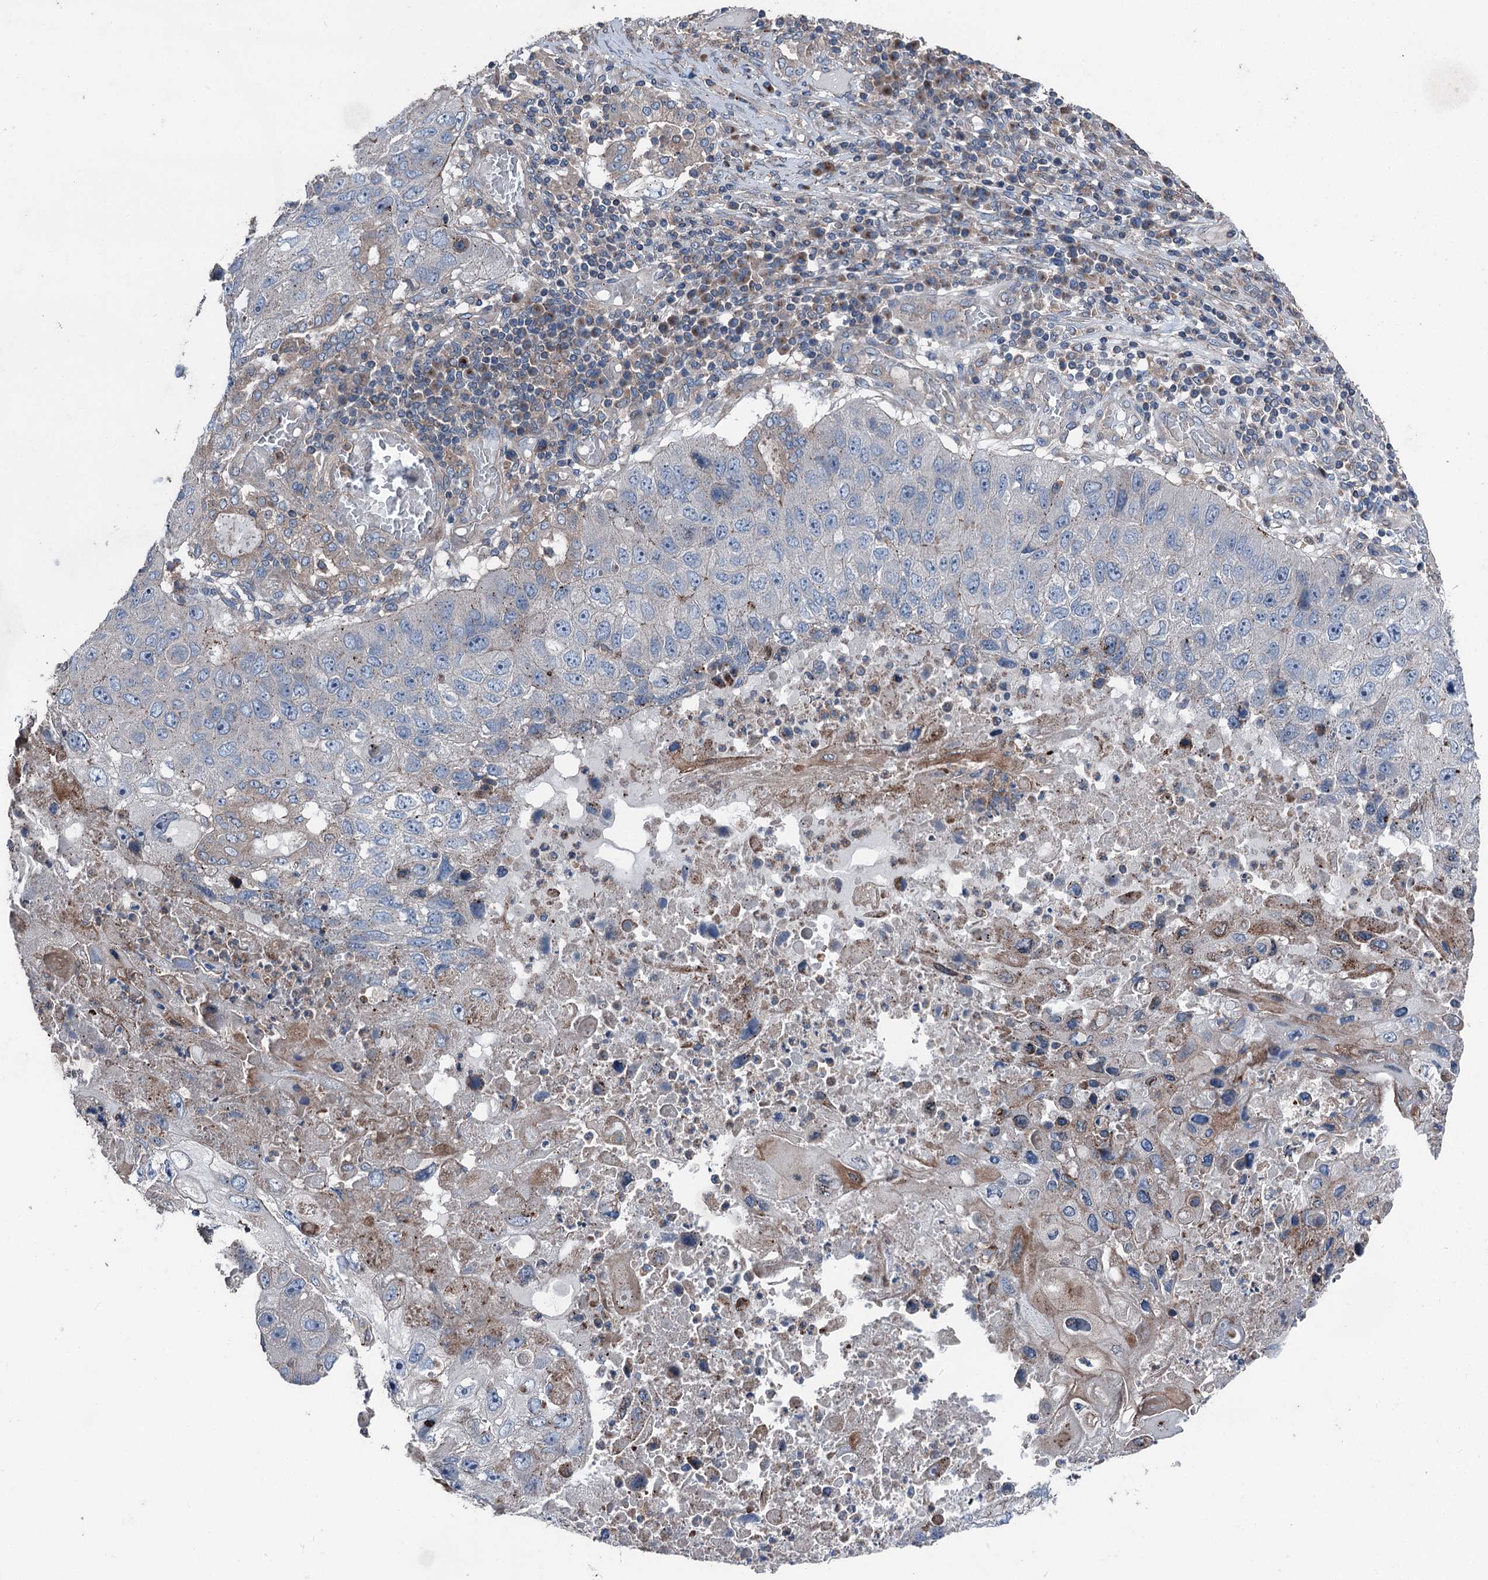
{"staining": {"intensity": "negative", "quantity": "none", "location": "none"}, "tissue": "lung cancer", "cell_type": "Tumor cells", "image_type": "cancer", "snomed": [{"axis": "morphology", "description": "Squamous cell carcinoma, NOS"}, {"axis": "topography", "description": "Lung"}], "caption": "Immunohistochemical staining of human lung cancer (squamous cell carcinoma) exhibits no significant positivity in tumor cells.", "gene": "RUFY1", "patient": {"sex": "male", "age": 61}}